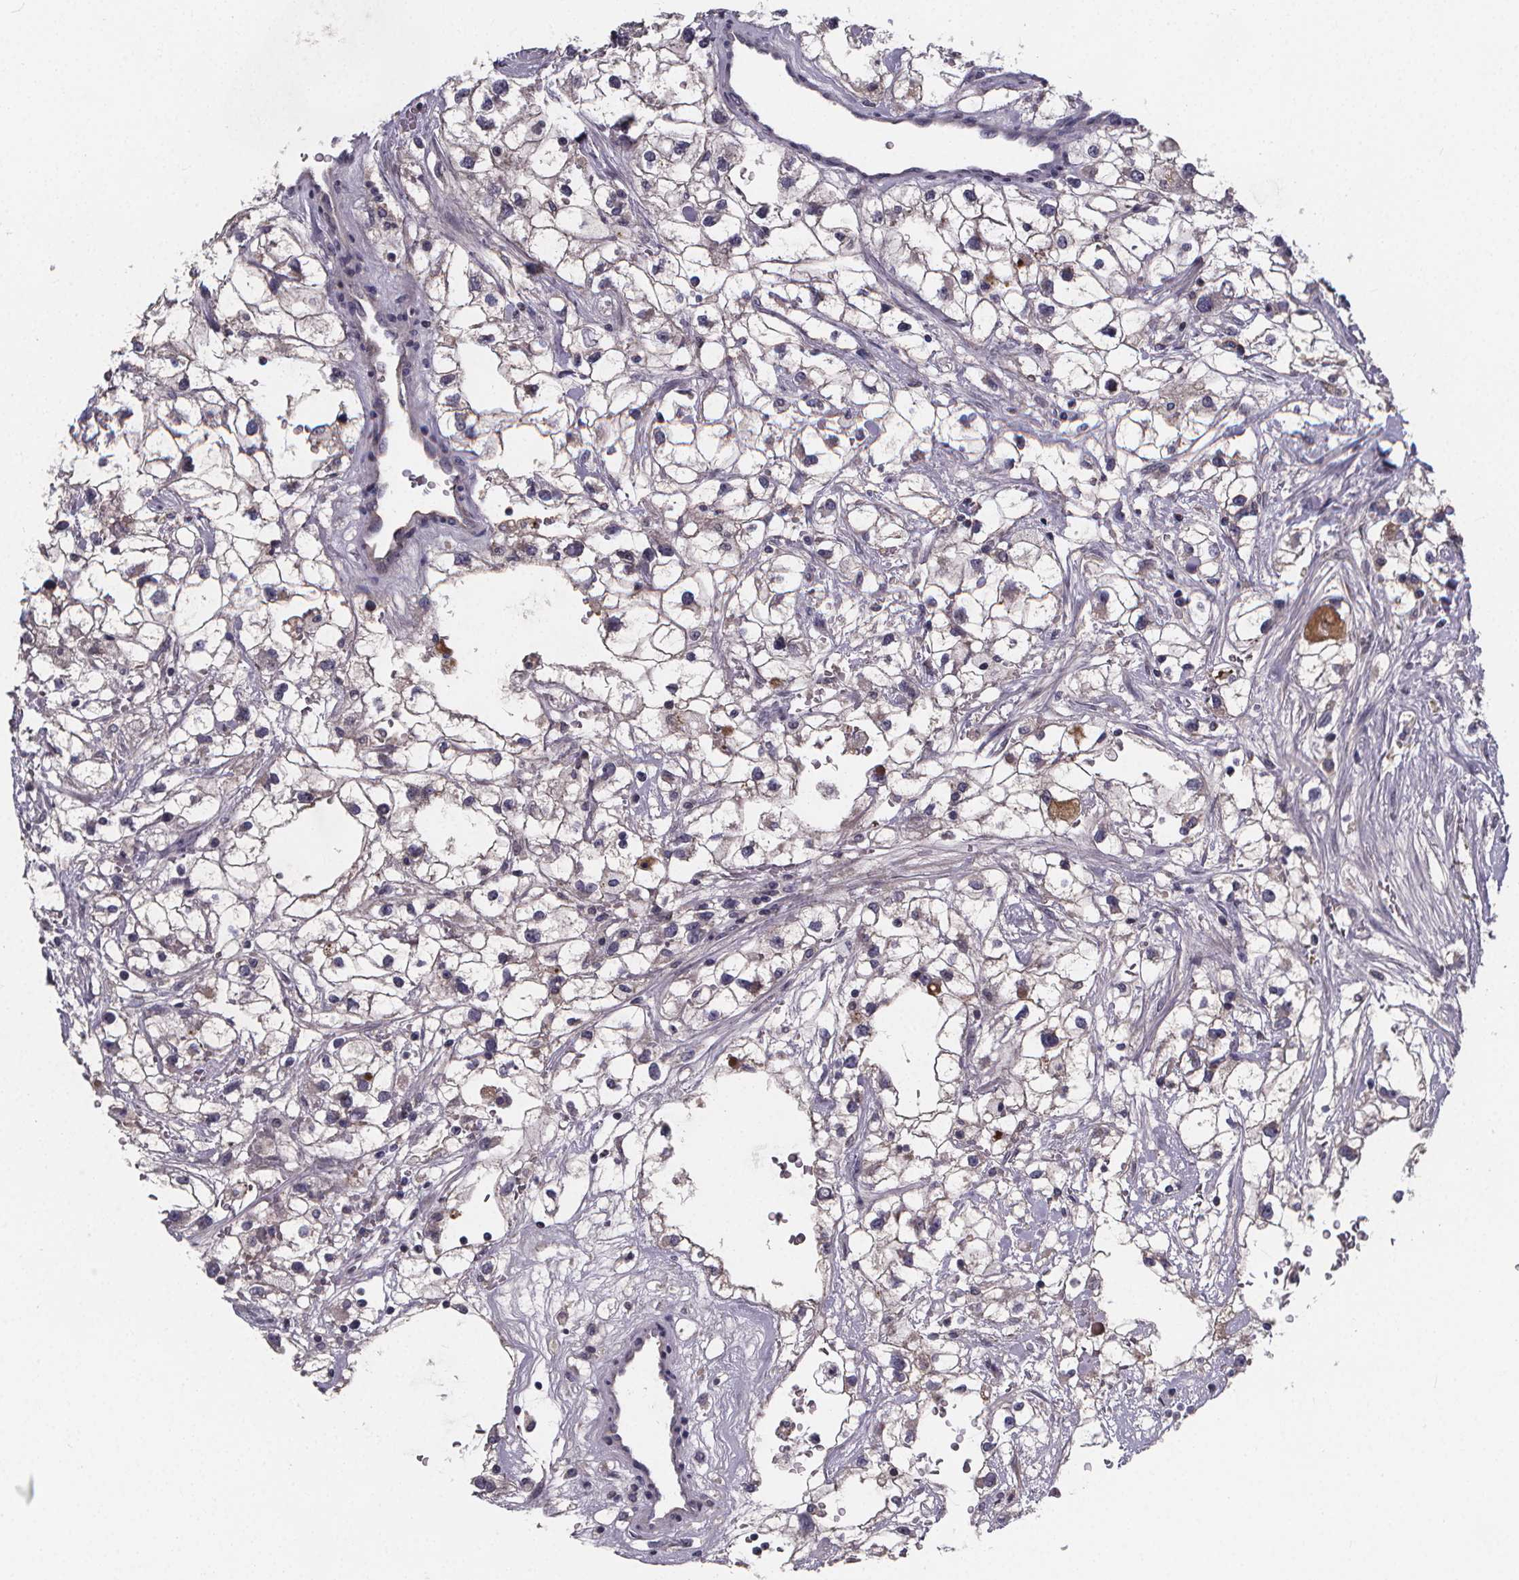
{"staining": {"intensity": "negative", "quantity": "none", "location": "none"}, "tissue": "renal cancer", "cell_type": "Tumor cells", "image_type": "cancer", "snomed": [{"axis": "morphology", "description": "Adenocarcinoma, NOS"}, {"axis": "topography", "description": "Kidney"}], "caption": "Immunohistochemical staining of human renal cancer demonstrates no significant expression in tumor cells.", "gene": "AGT", "patient": {"sex": "male", "age": 59}}